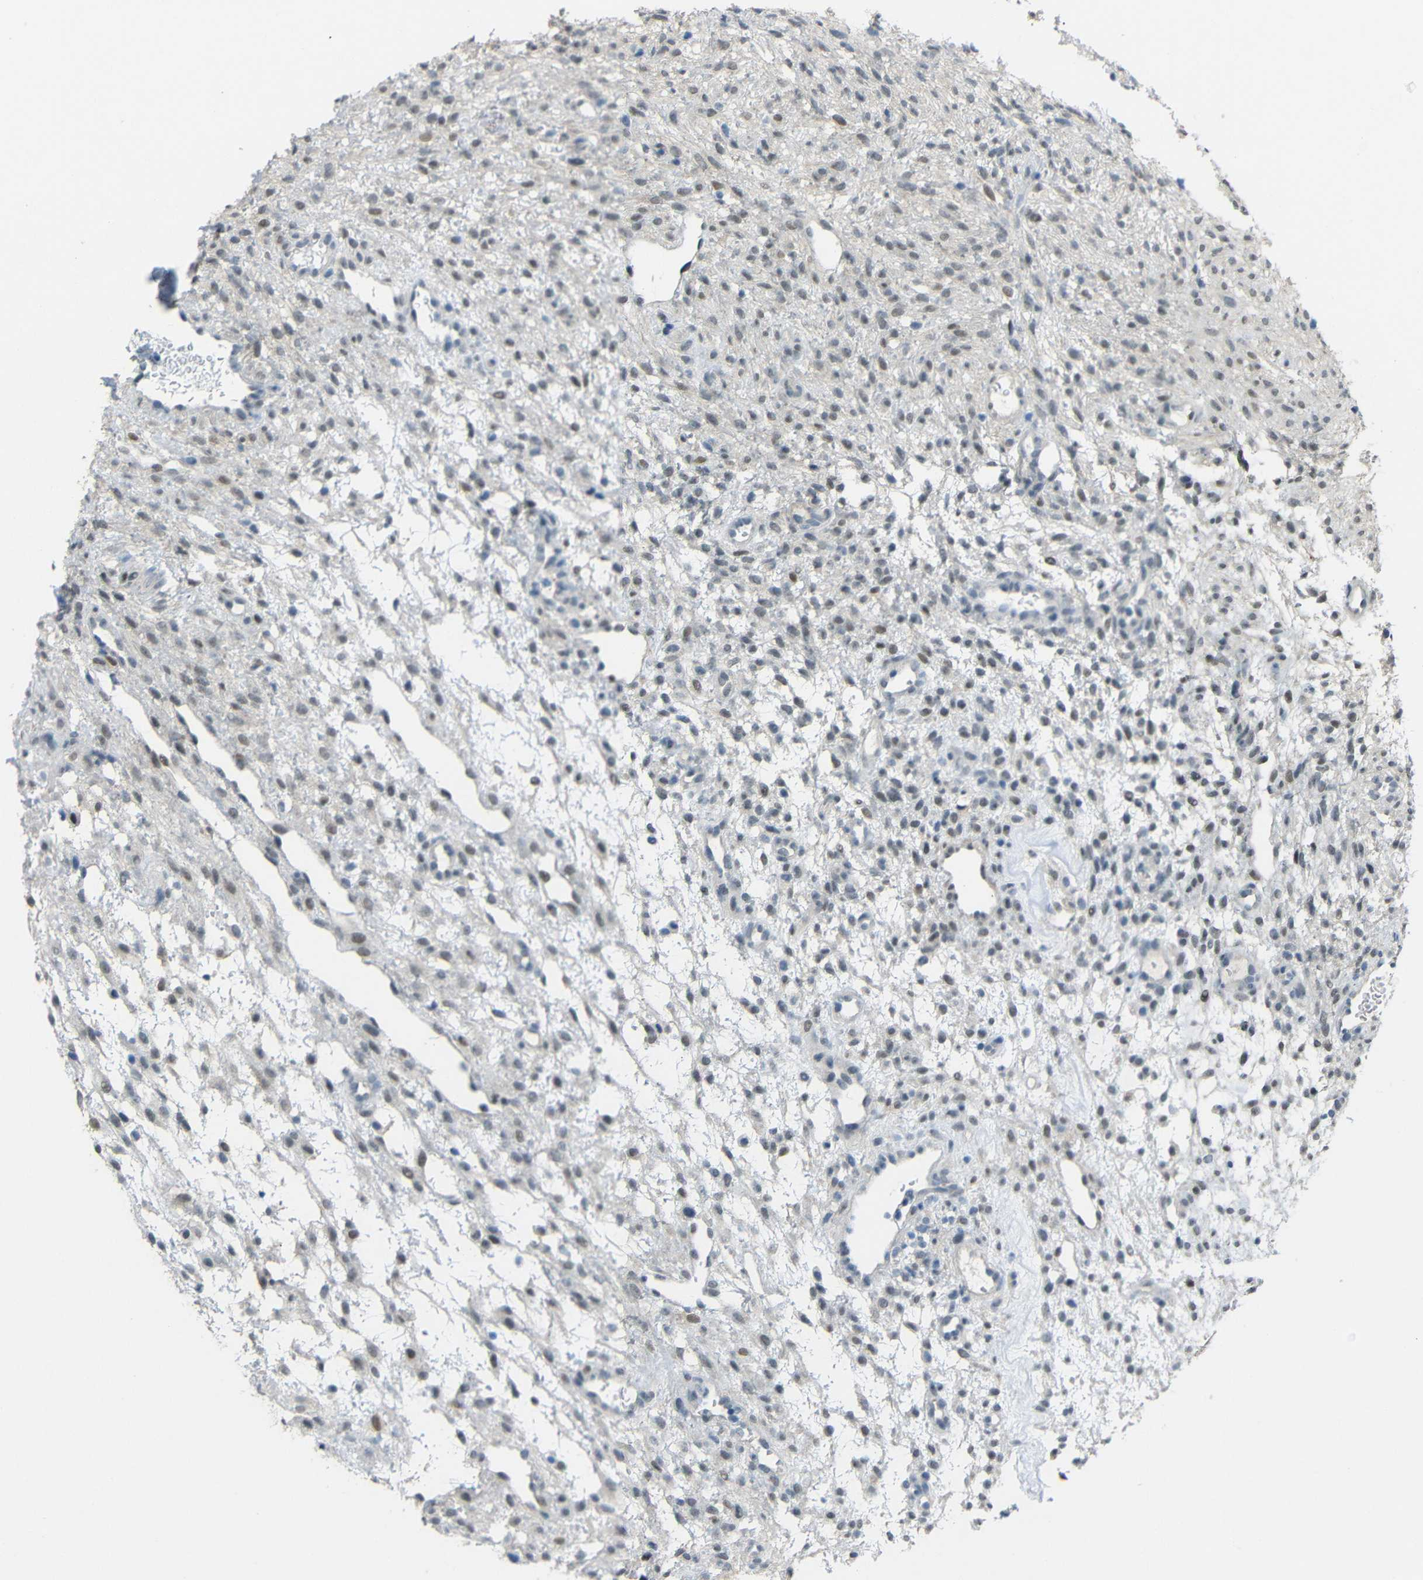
{"staining": {"intensity": "weak", "quantity": ">75%", "location": "cytoplasmic/membranous"}, "tissue": "ovary", "cell_type": "Follicle cells", "image_type": "normal", "snomed": [{"axis": "morphology", "description": "Normal tissue, NOS"}, {"axis": "morphology", "description": "Cyst, NOS"}, {"axis": "topography", "description": "Ovary"}], "caption": "The micrograph exhibits immunohistochemical staining of unremarkable ovary. There is weak cytoplasmic/membranous staining is appreciated in approximately >75% of follicle cells.", "gene": "GPR158", "patient": {"sex": "female", "age": 18}}